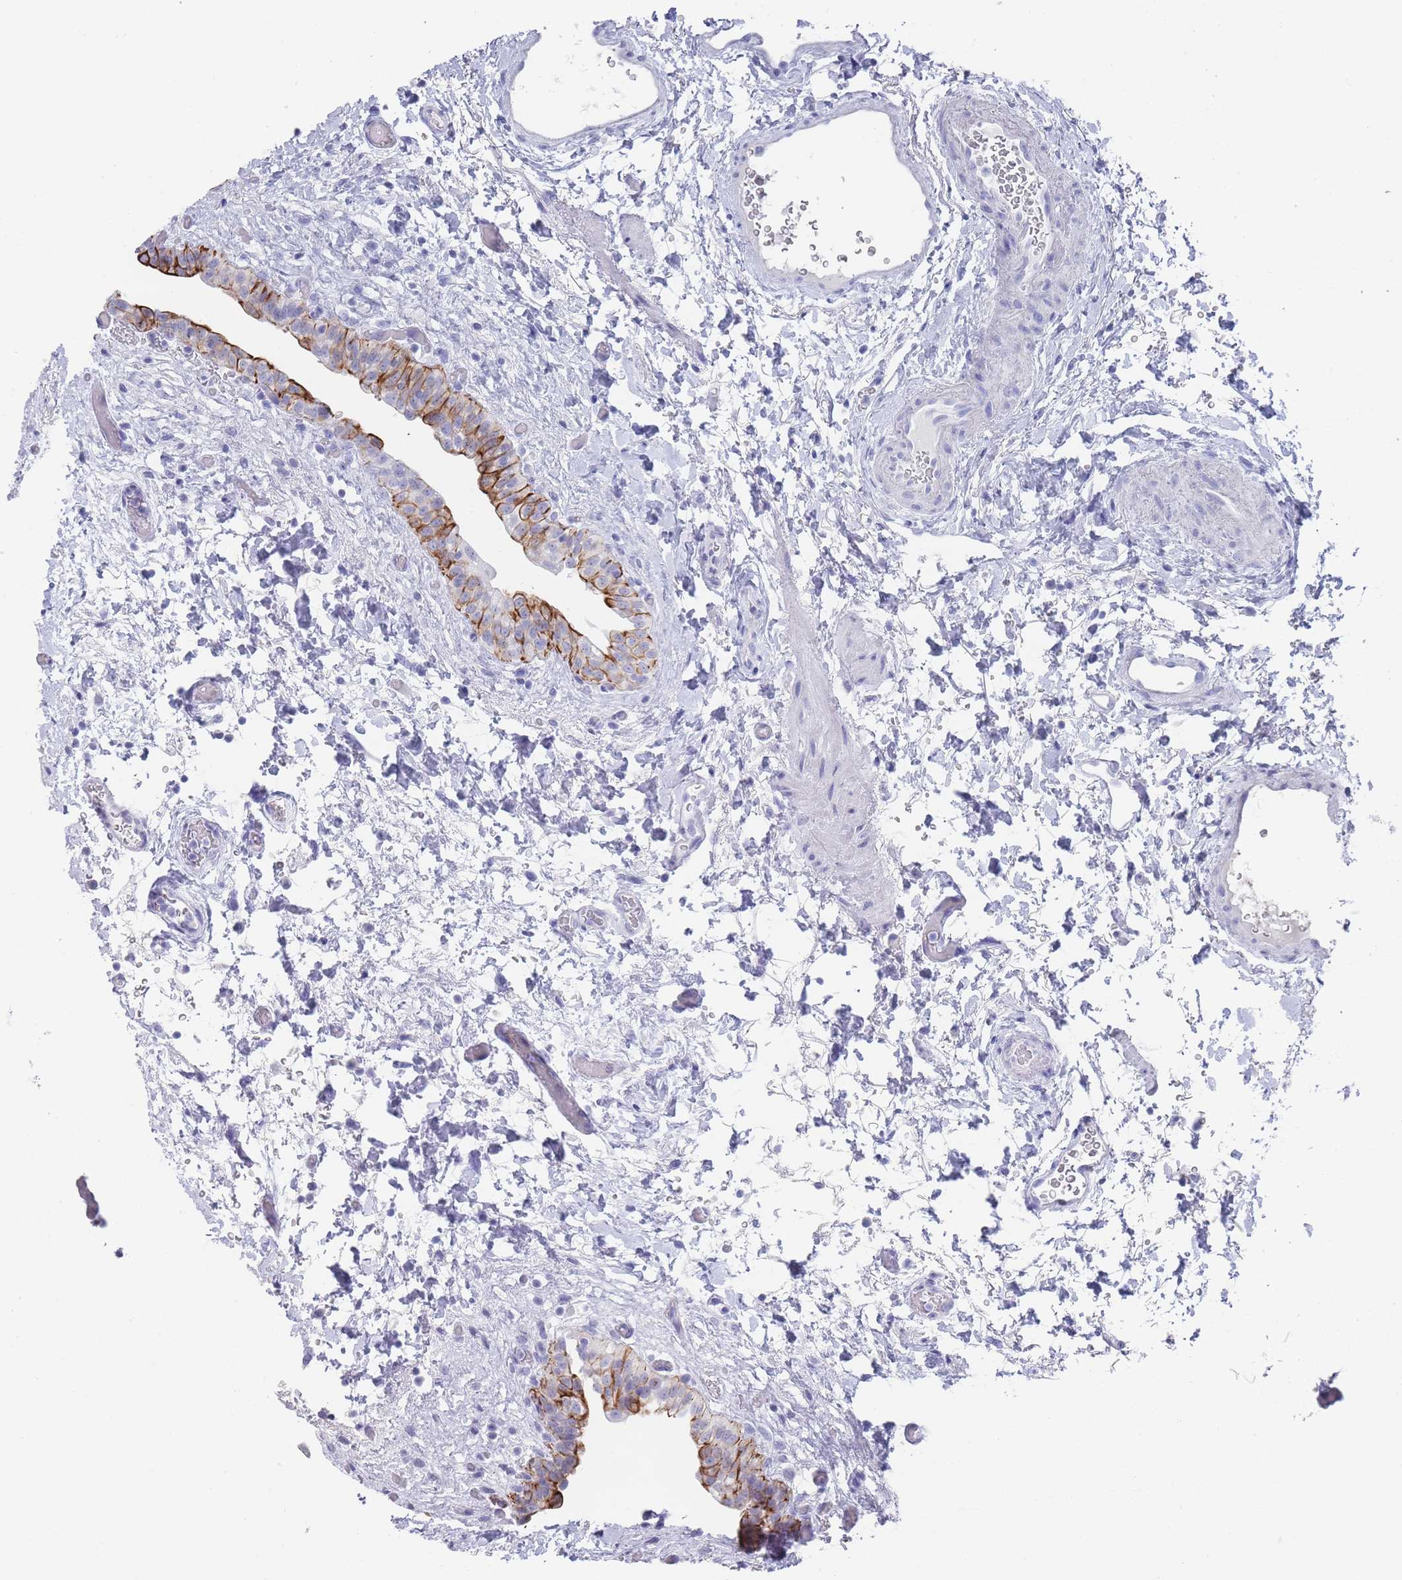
{"staining": {"intensity": "strong", "quantity": "<25%", "location": "cytoplasmic/membranous"}, "tissue": "urinary bladder", "cell_type": "Urothelial cells", "image_type": "normal", "snomed": [{"axis": "morphology", "description": "Normal tissue, NOS"}, {"axis": "topography", "description": "Urinary bladder"}], "caption": "Strong cytoplasmic/membranous positivity is seen in about <25% of urothelial cells in benign urinary bladder.", "gene": "RAB2B", "patient": {"sex": "male", "age": 69}}